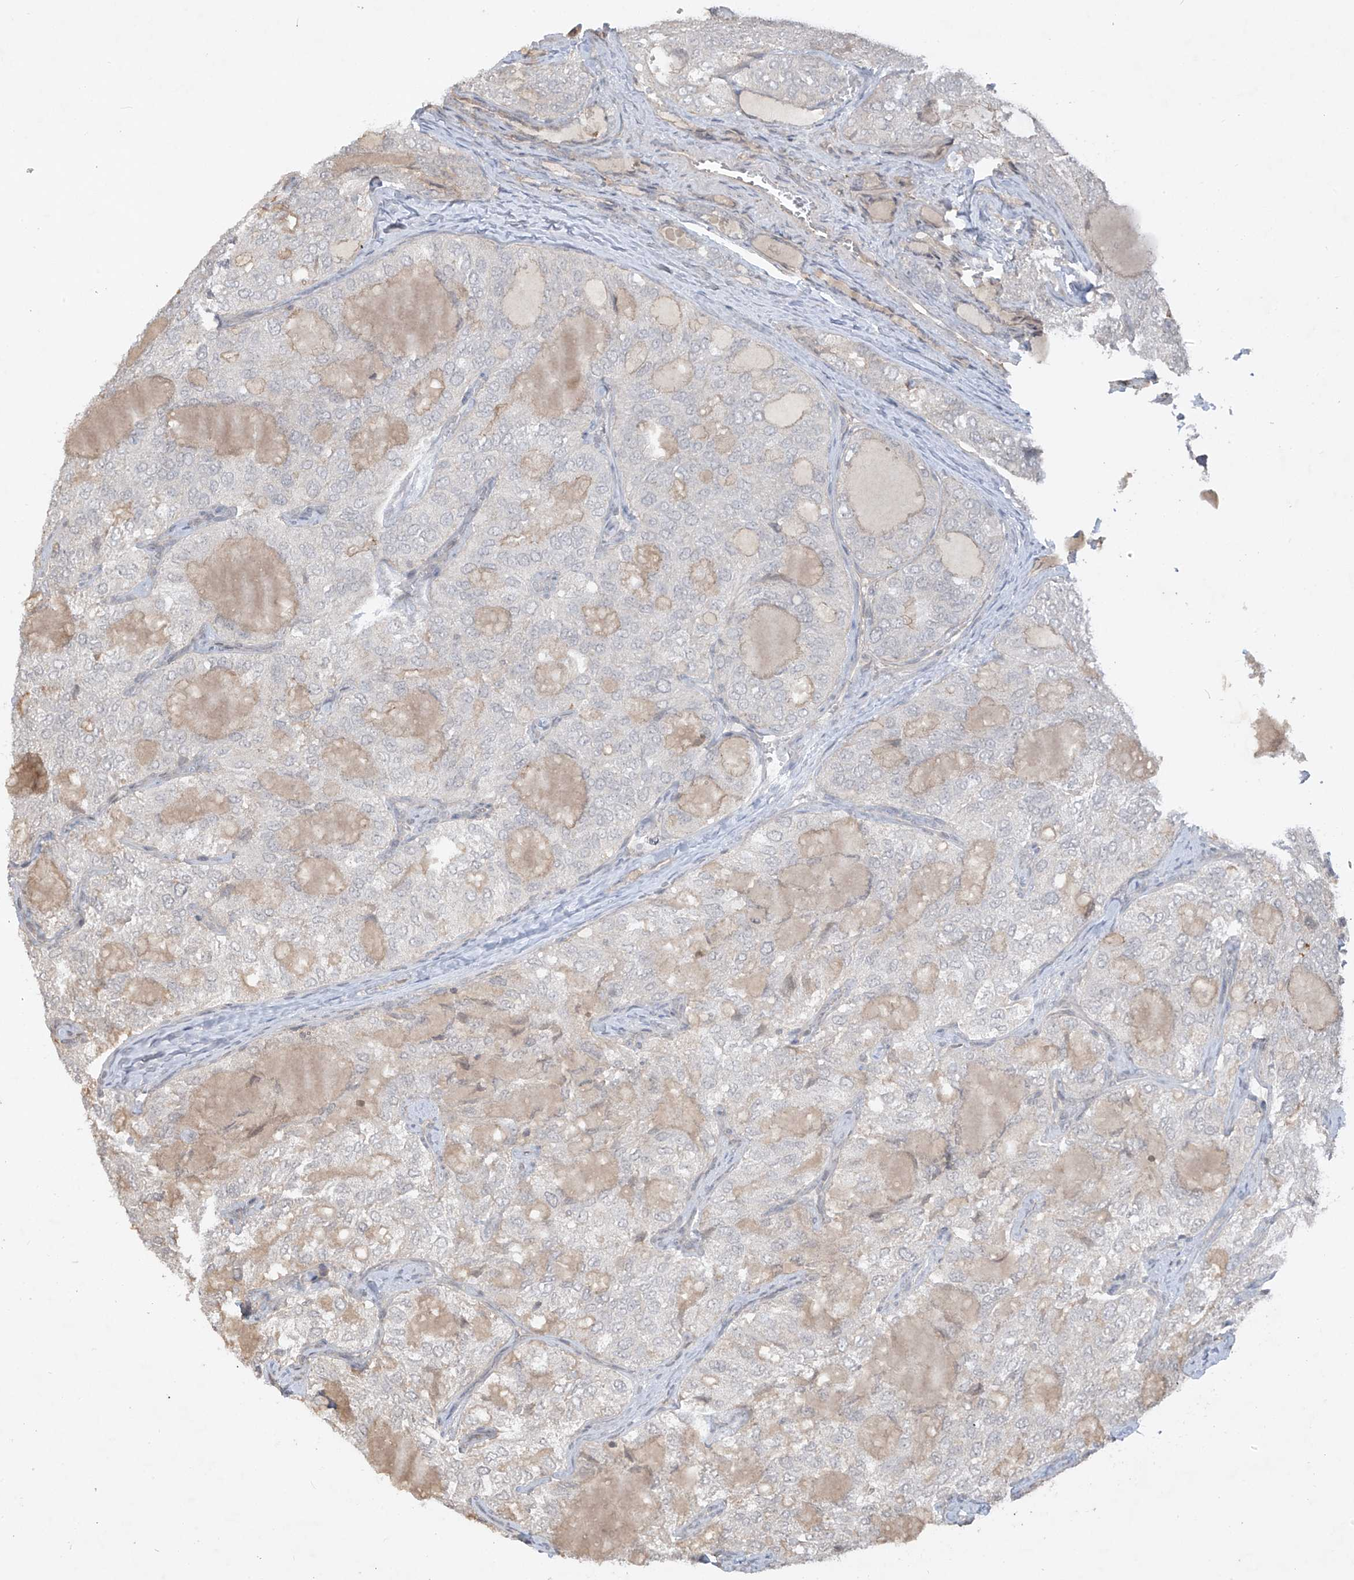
{"staining": {"intensity": "negative", "quantity": "none", "location": "none"}, "tissue": "thyroid cancer", "cell_type": "Tumor cells", "image_type": "cancer", "snomed": [{"axis": "morphology", "description": "Follicular adenoma carcinoma, NOS"}, {"axis": "topography", "description": "Thyroid gland"}], "caption": "Tumor cells are negative for protein expression in human thyroid cancer.", "gene": "DGKQ", "patient": {"sex": "male", "age": 75}}